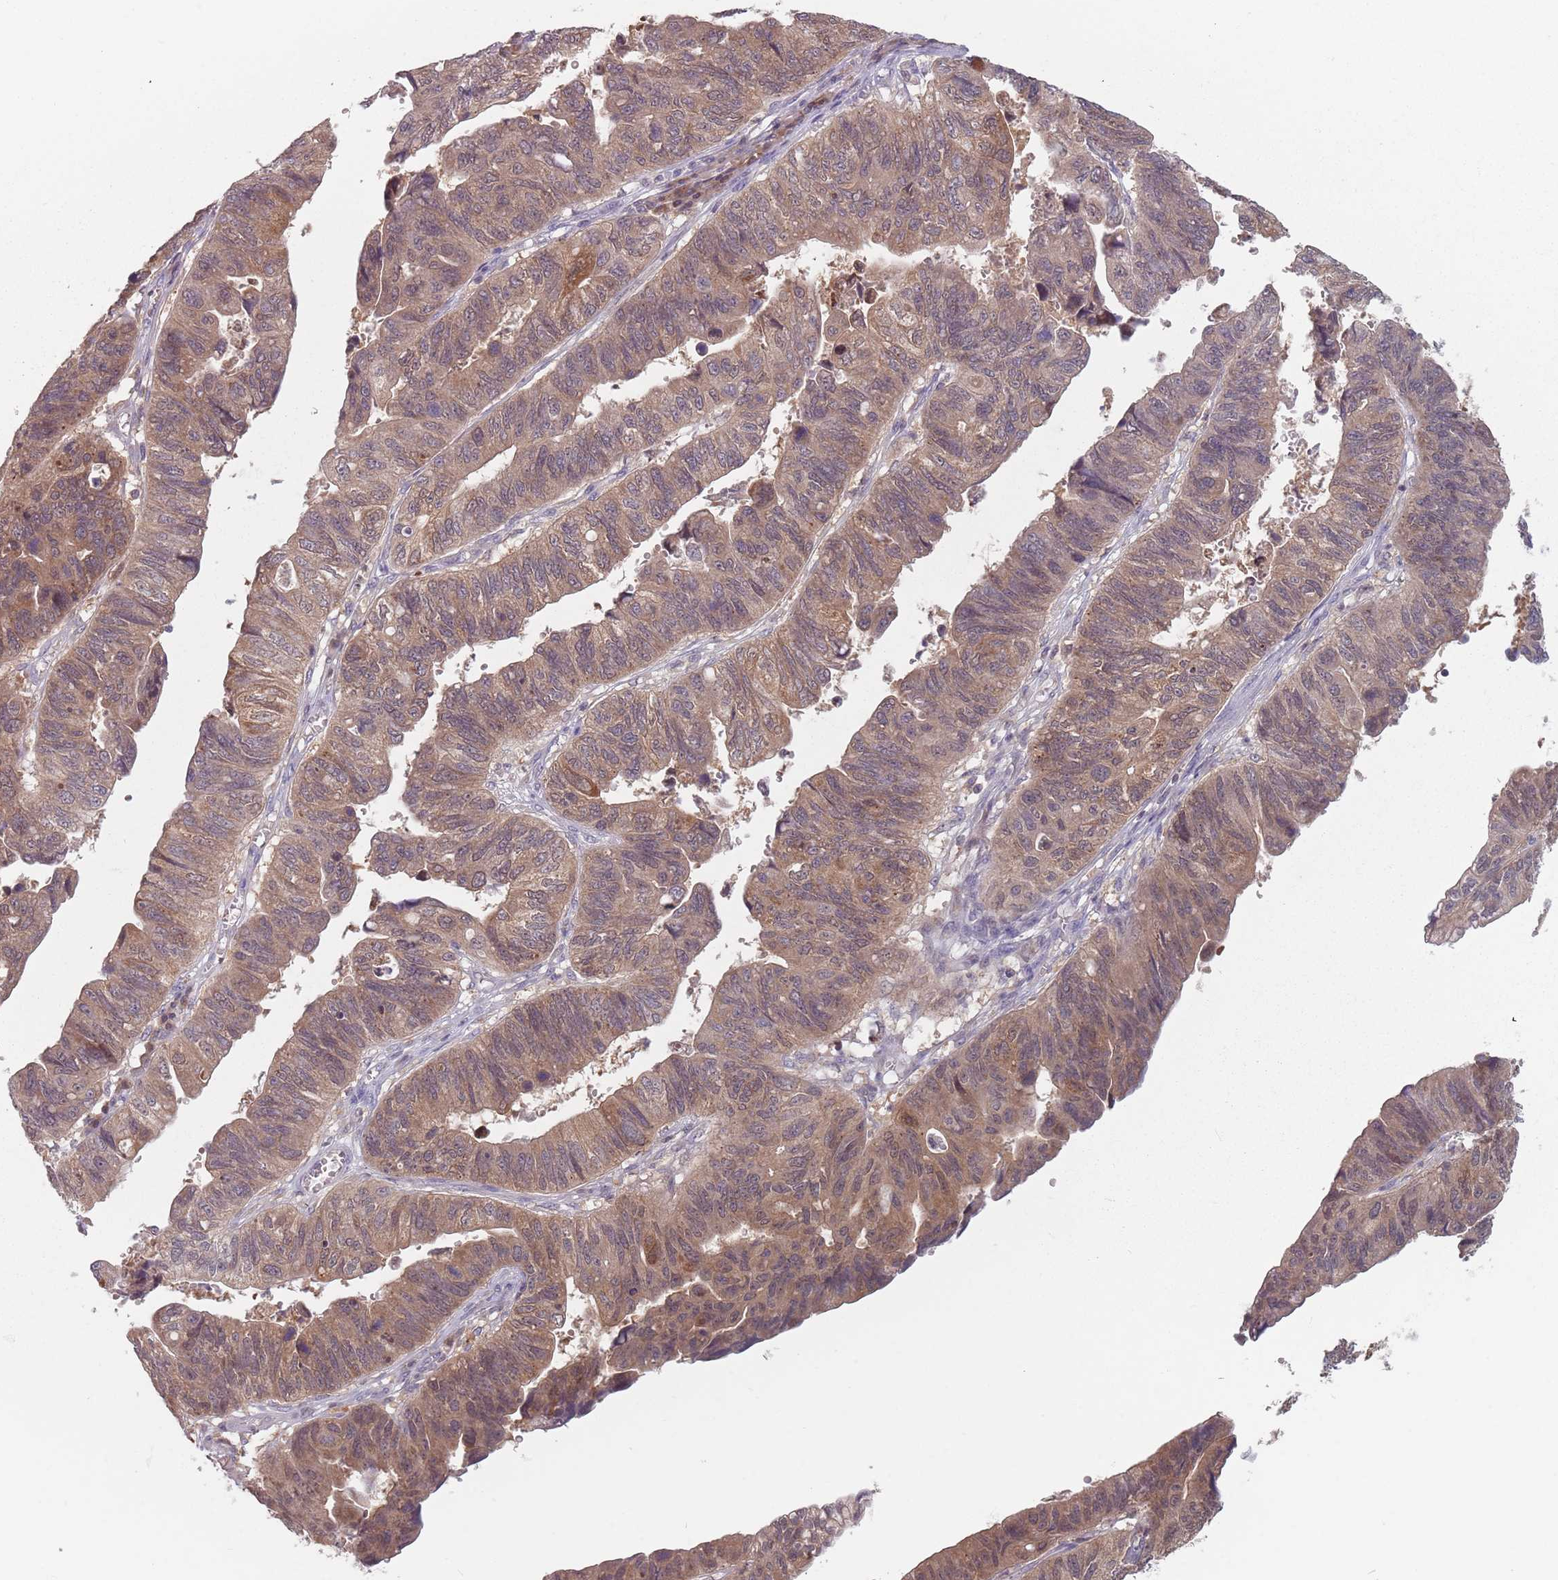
{"staining": {"intensity": "weak", "quantity": ">75%", "location": "cytoplasmic/membranous,nuclear"}, "tissue": "stomach cancer", "cell_type": "Tumor cells", "image_type": "cancer", "snomed": [{"axis": "morphology", "description": "Adenocarcinoma, NOS"}, {"axis": "topography", "description": "Stomach"}], "caption": "High-power microscopy captured an immunohistochemistry (IHC) image of stomach cancer (adenocarcinoma), revealing weak cytoplasmic/membranous and nuclear expression in about >75% of tumor cells.", "gene": "NAXE", "patient": {"sex": "male", "age": 59}}